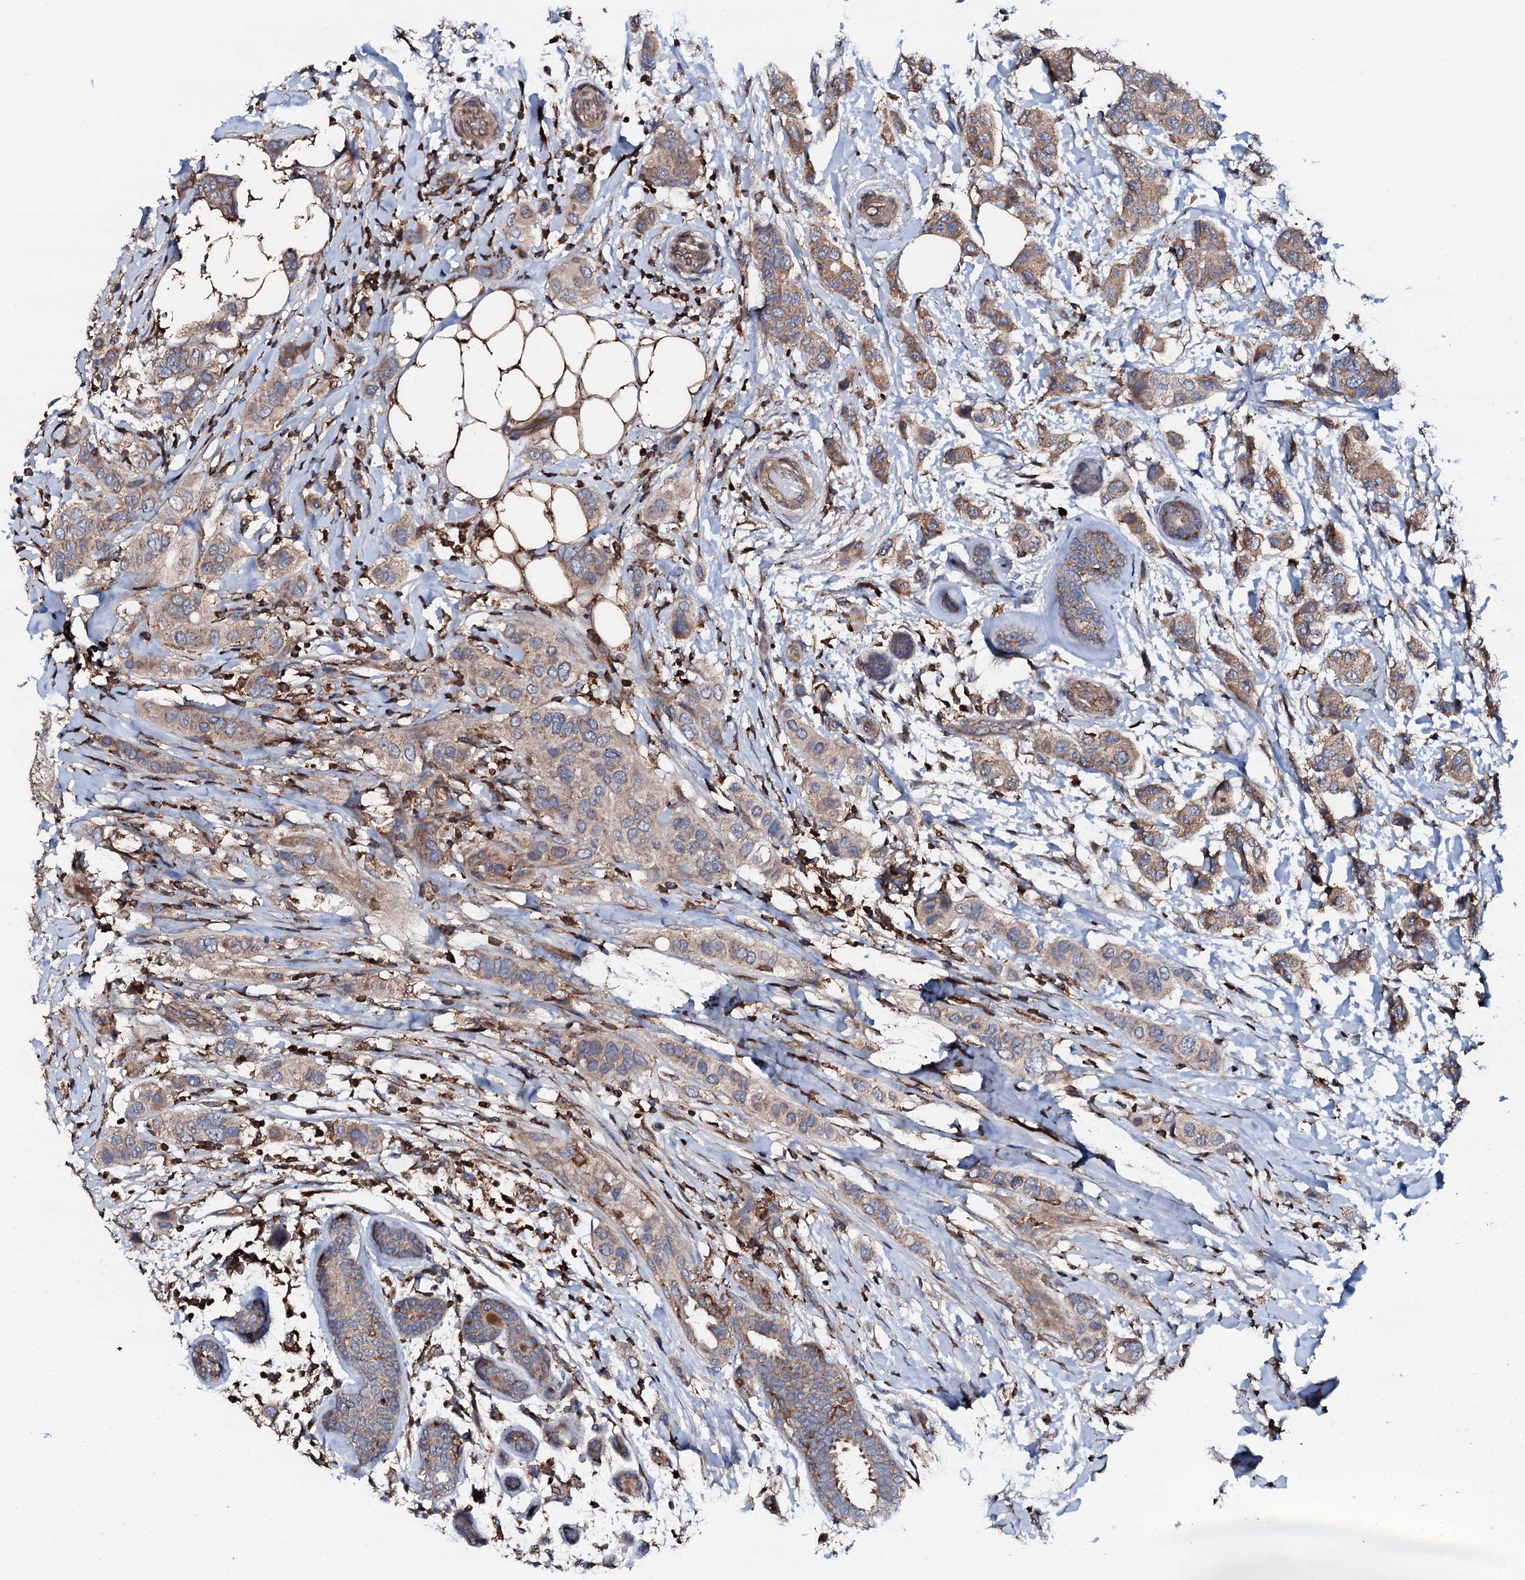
{"staining": {"intensity": "weak", "quantity": ">75%", "location": "cytoplasmic/membranous"}, "tissue": "breast cancer", "cell_type": "Tumor cells", "image_type": "cancer", "snomed": [{"axis": "morphology", "description": "Lobular carcinoma"}, {"axis": "topography", "description": "Breast"}], "caption": "A high-resolution histopathology image shows immunohistochemistry (IHC) staining of lobular carcinoma (breast), which shows weak cytoplasmic/membranous positivity in approximately >75% of tumor cells. The staining is performed using DAB brown chromogen to label protein expression. The nuclei are counter-stained blue using hematoxylin.", "gene": "GRK2", "patient": {"sex": "female", "age": 51}}